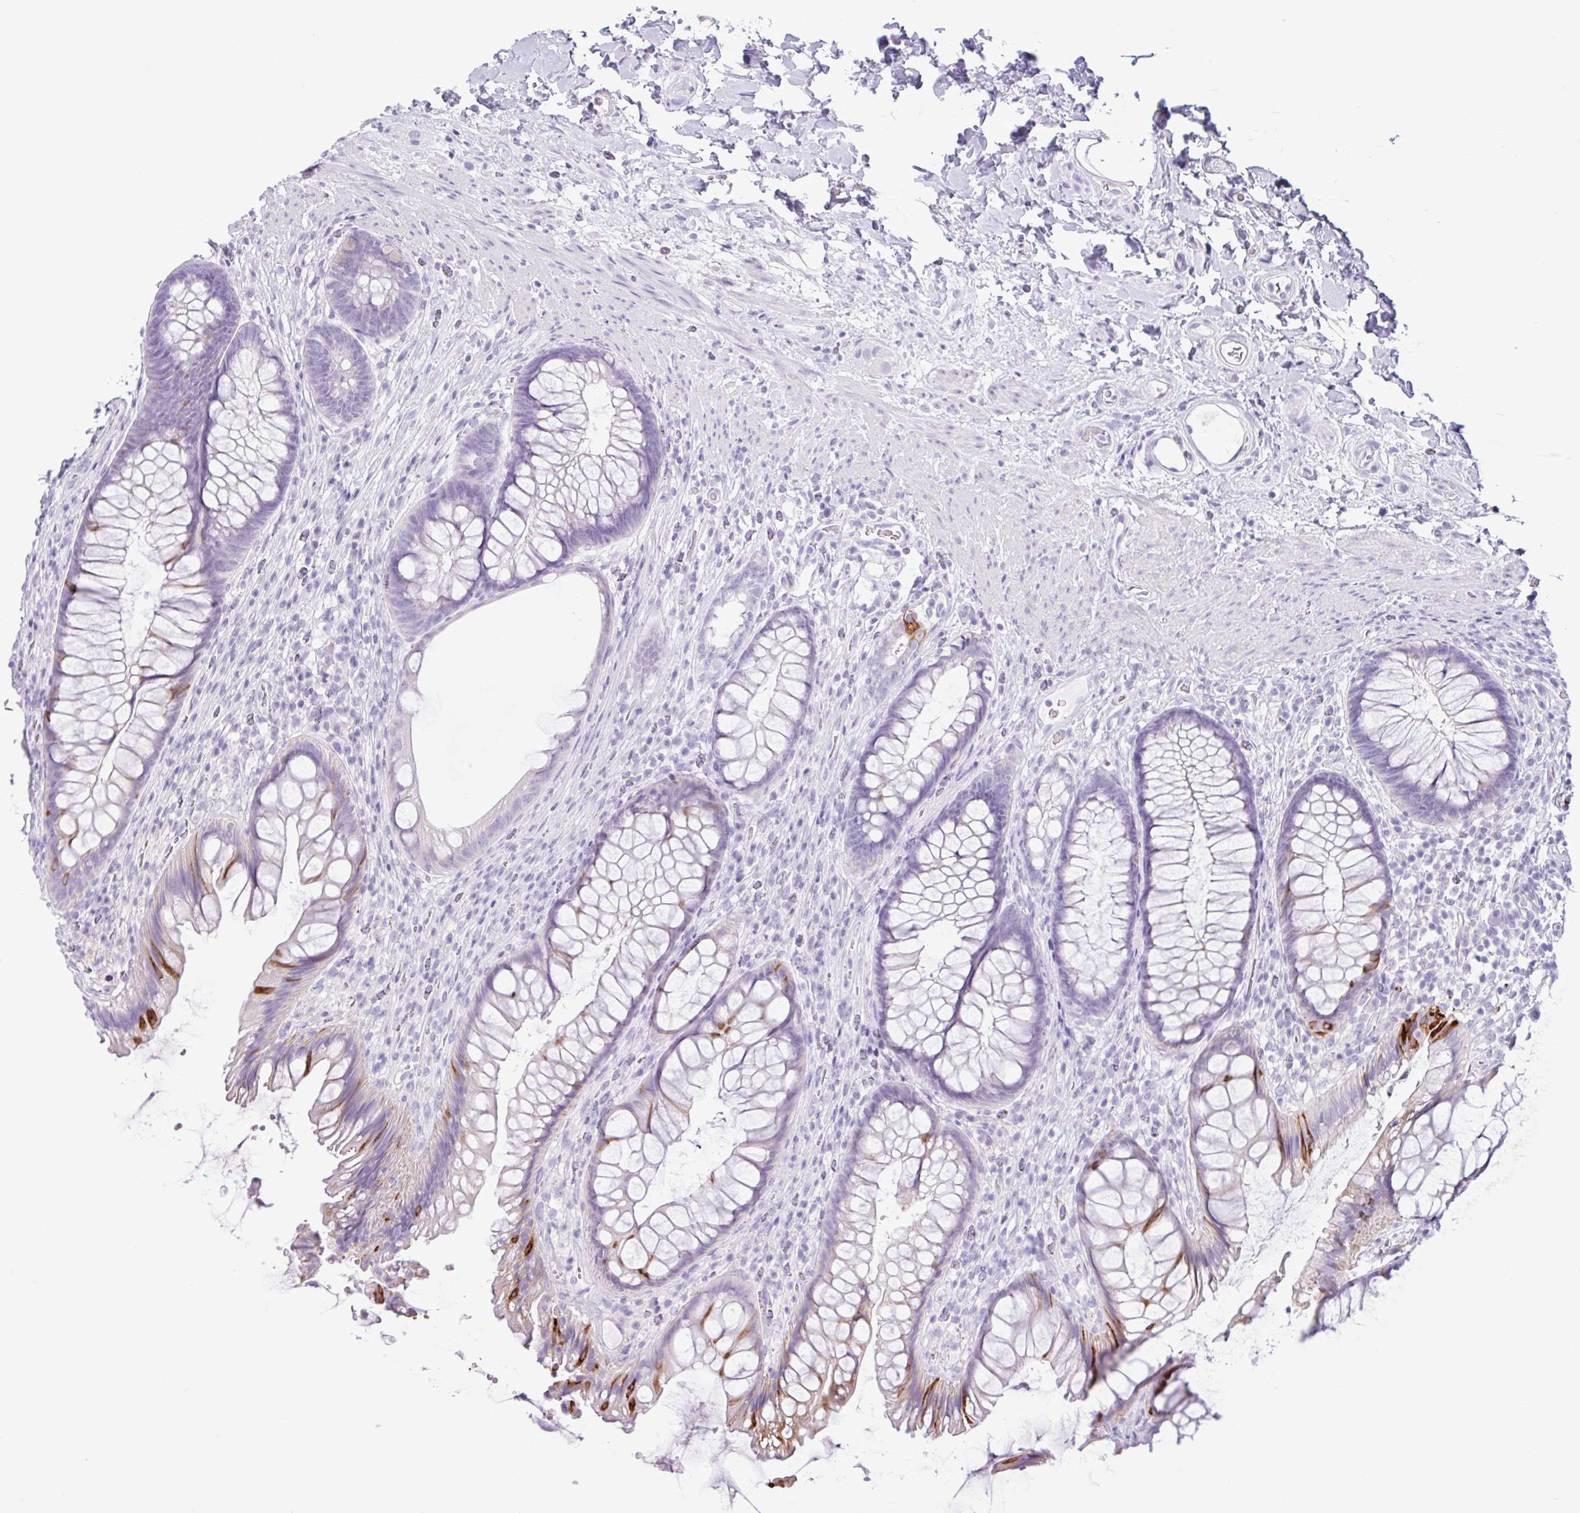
{"staining": {"intensity": "strong", "quantity": "<25%", "location": "cytoplasmic/membranous"}, "tissue": "rectum", "cell_type": "Glandular cells", "image_type": "normal", "snomed": [{"axis": "morphology", "description": "Normal tissue, NOS"}, {"axis": "topography", "description": "Rectum"}], "caption": "Immunohistochemistry (DAB) staining of normal human rectum demonstrates strong cytoplasmic/membranous protein expression in approximately <25% of glandular cells.", "gene": "CTSE", "patient": {"sex": "male", "age": 53}}